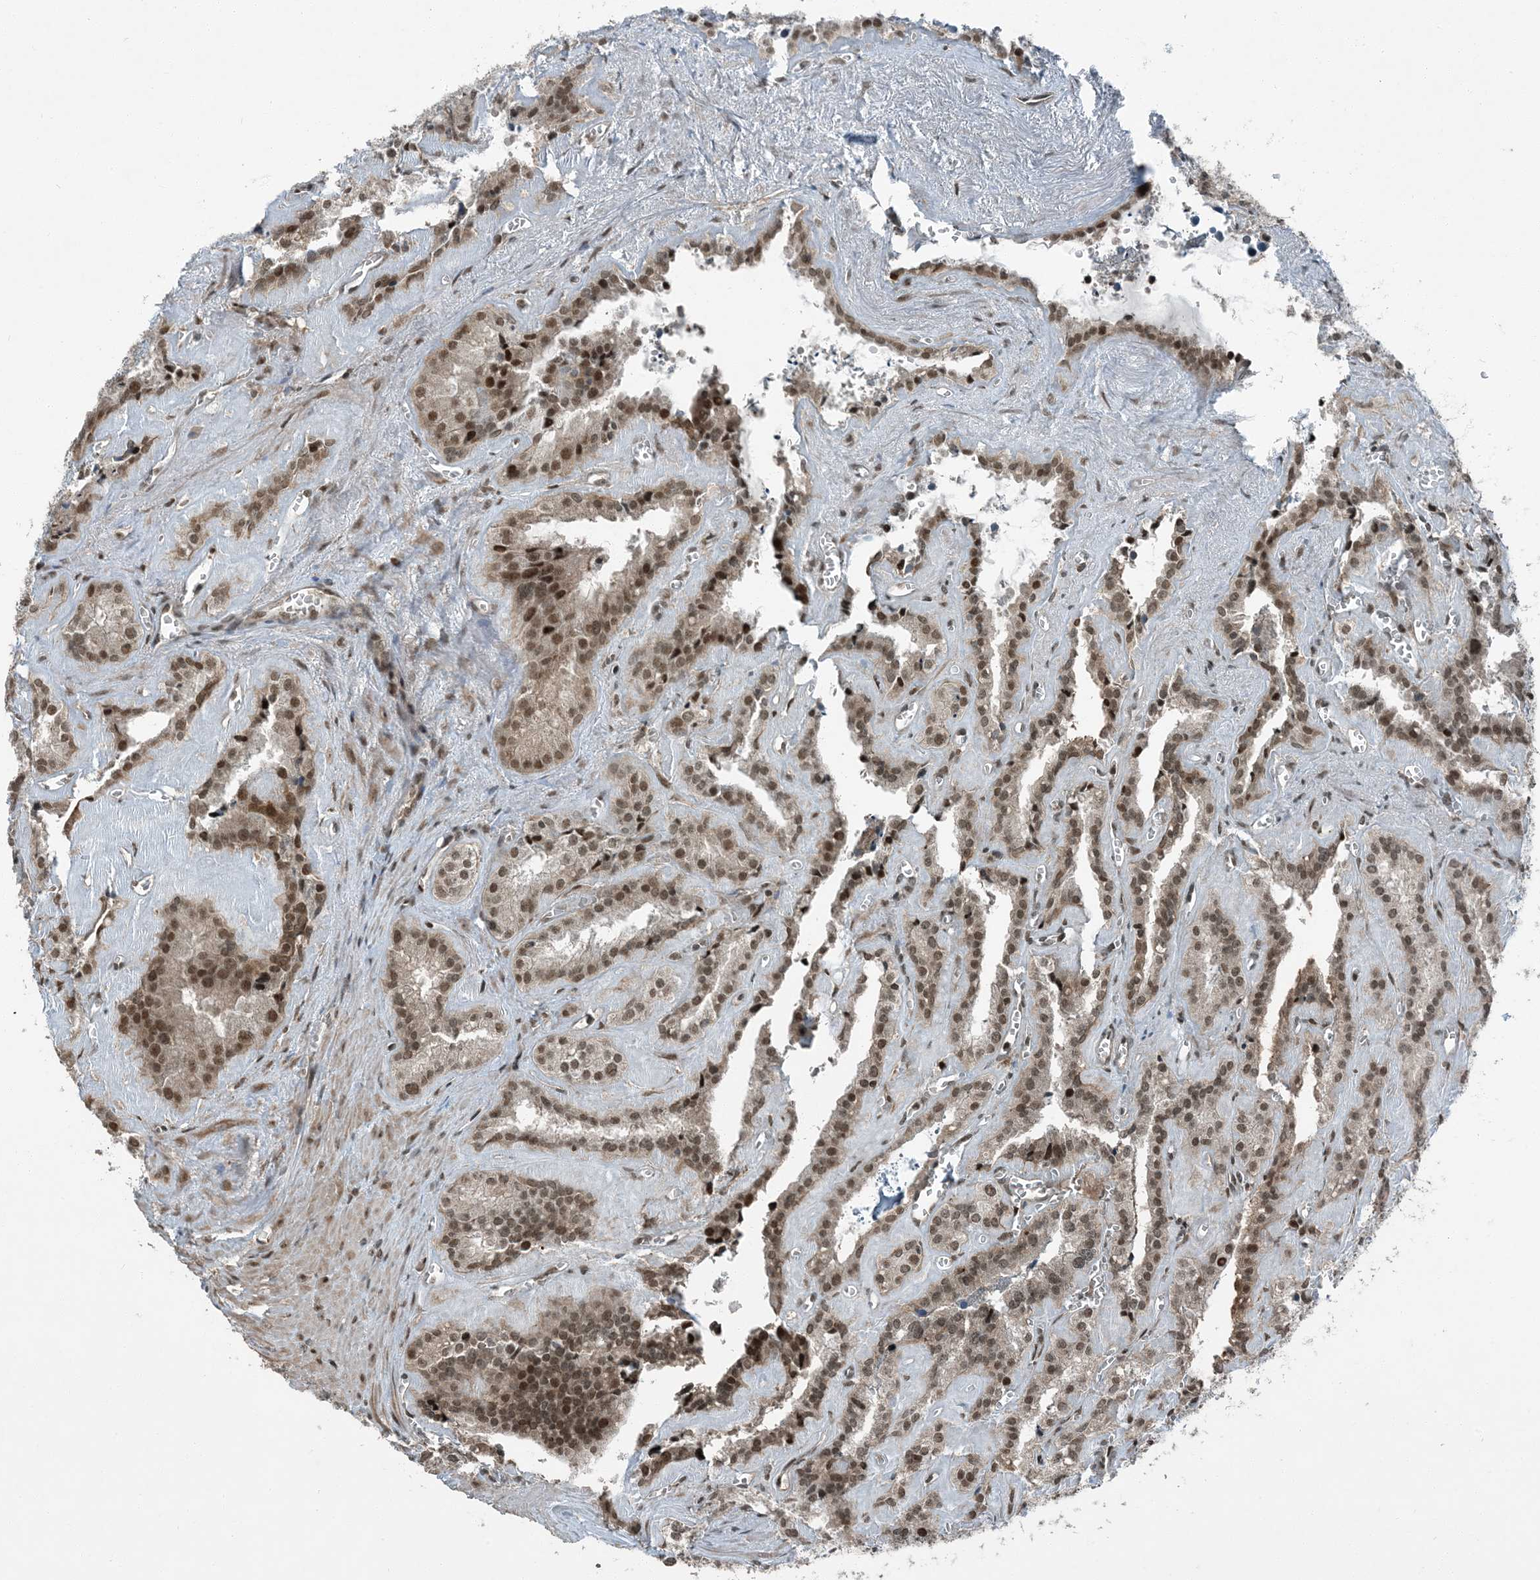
{"staining": {"intensity": "moderate", "quantity": ">75%", "location": "nuclear"}, "tissue": "seminal vesicle", "cell_type": "Glandular cells", "image_type": "normal", "snomed": [{"axis": "morphology", "description": "Normal tissue, NOS"}, {"axis": "topography", "description": "Prostate"}, {"axis": "topography", "description": "Seminal veicle"}], "caption": "Protein staining of benign seminal vesicle shows moderate nuclear expression in approximately >75% of glandular cells.", "gene": "TRAPPC12", "patient": {"sex": "male", "age": 59}}